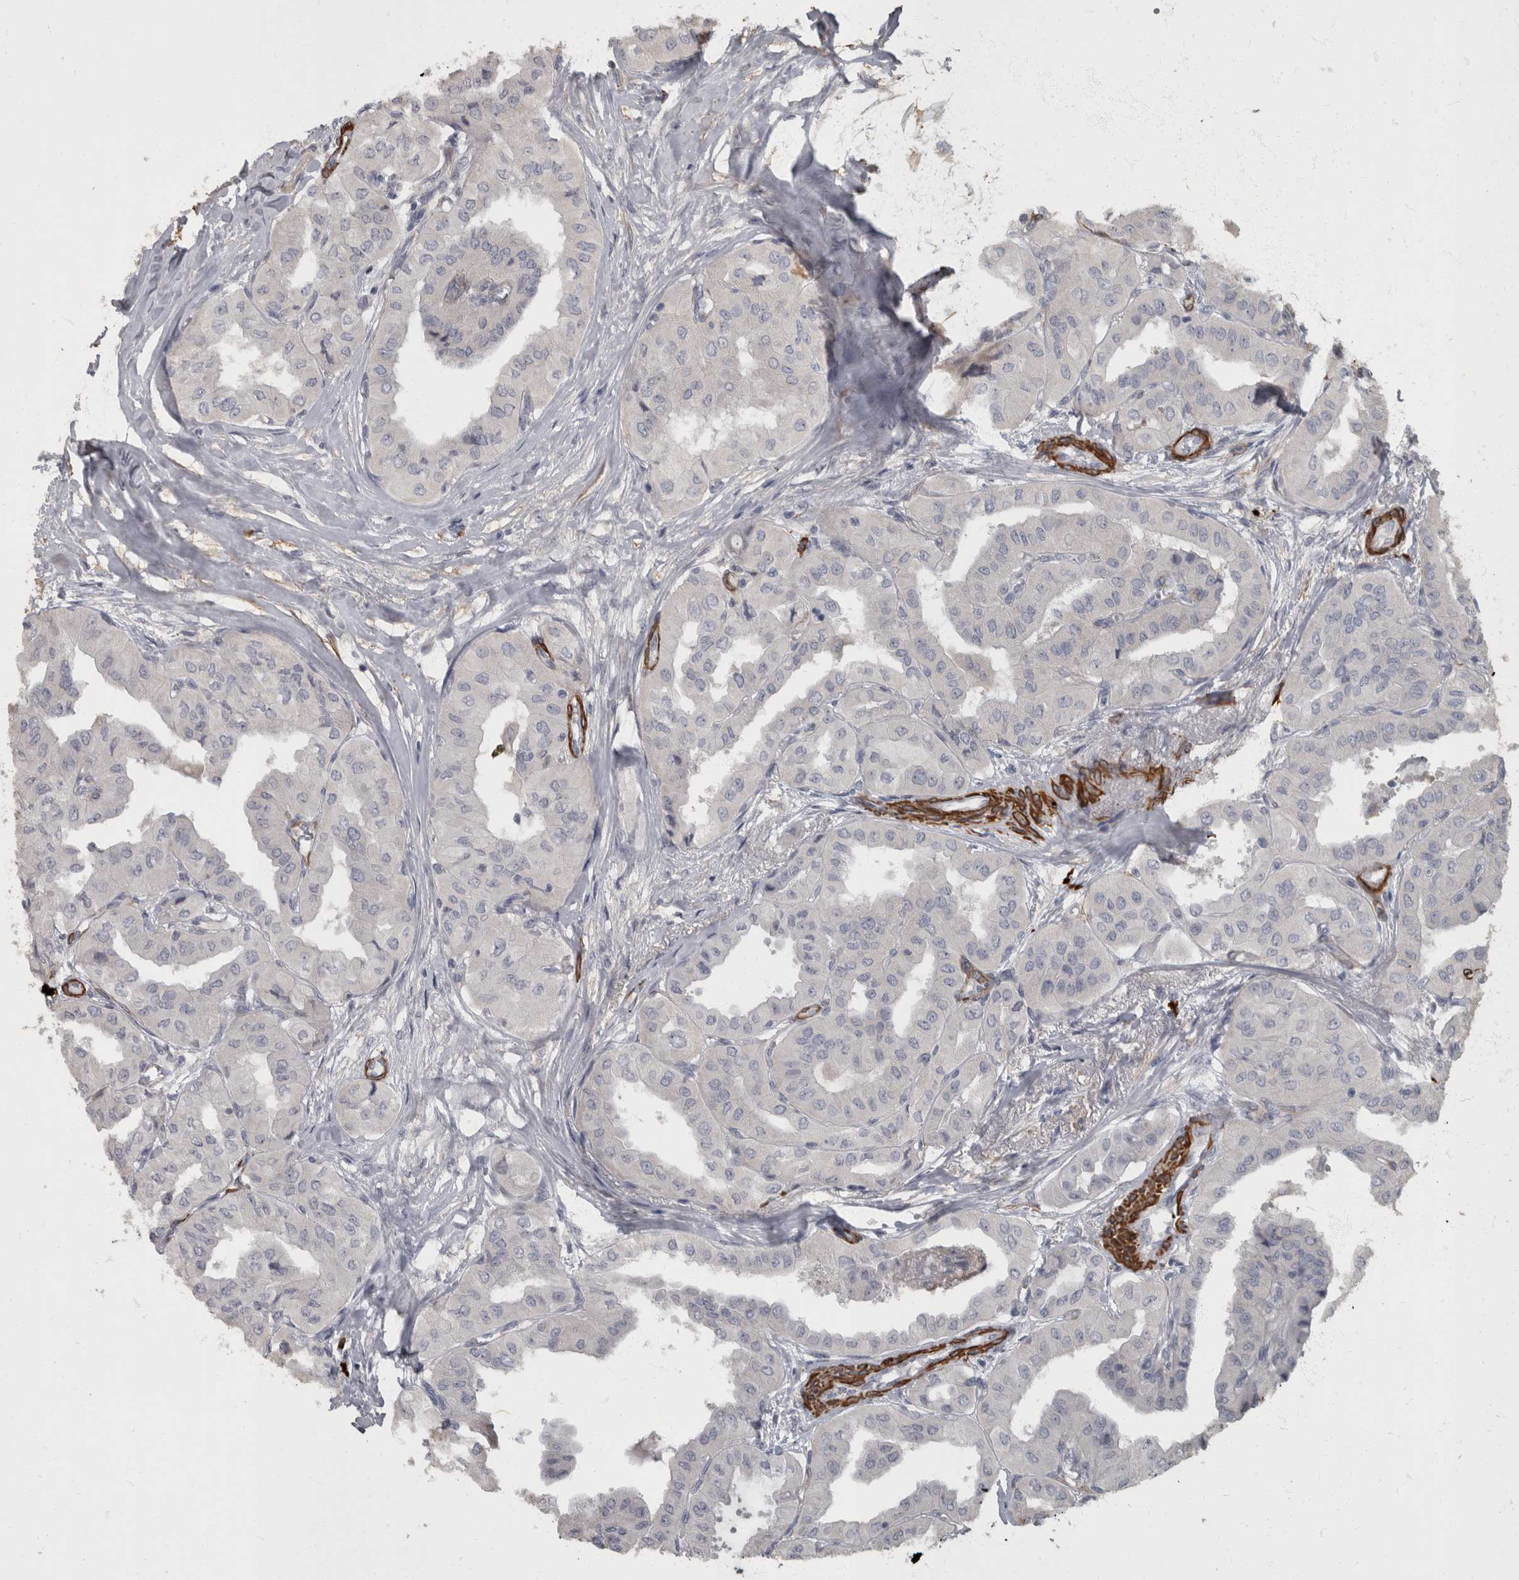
{"staining": {"intensity": "negative", "quantity": "none", "location": "none"}, "tissue": "thyroid cancer", "cell_type": "Tumor cells", "image_type": "cancer", "snomed": [{"axis": "morphology", "description": "Papillary adenocarcinoma, NOS"}, {"axis": "topography", "description": "Thyroid gland"}], "caption": "The histopathology image shows no significant staining in tumor cells of papillary adenocarcinoma (thyroid).", "gene": "MASTL", "patient": {"sex": "female", "age": 59}}